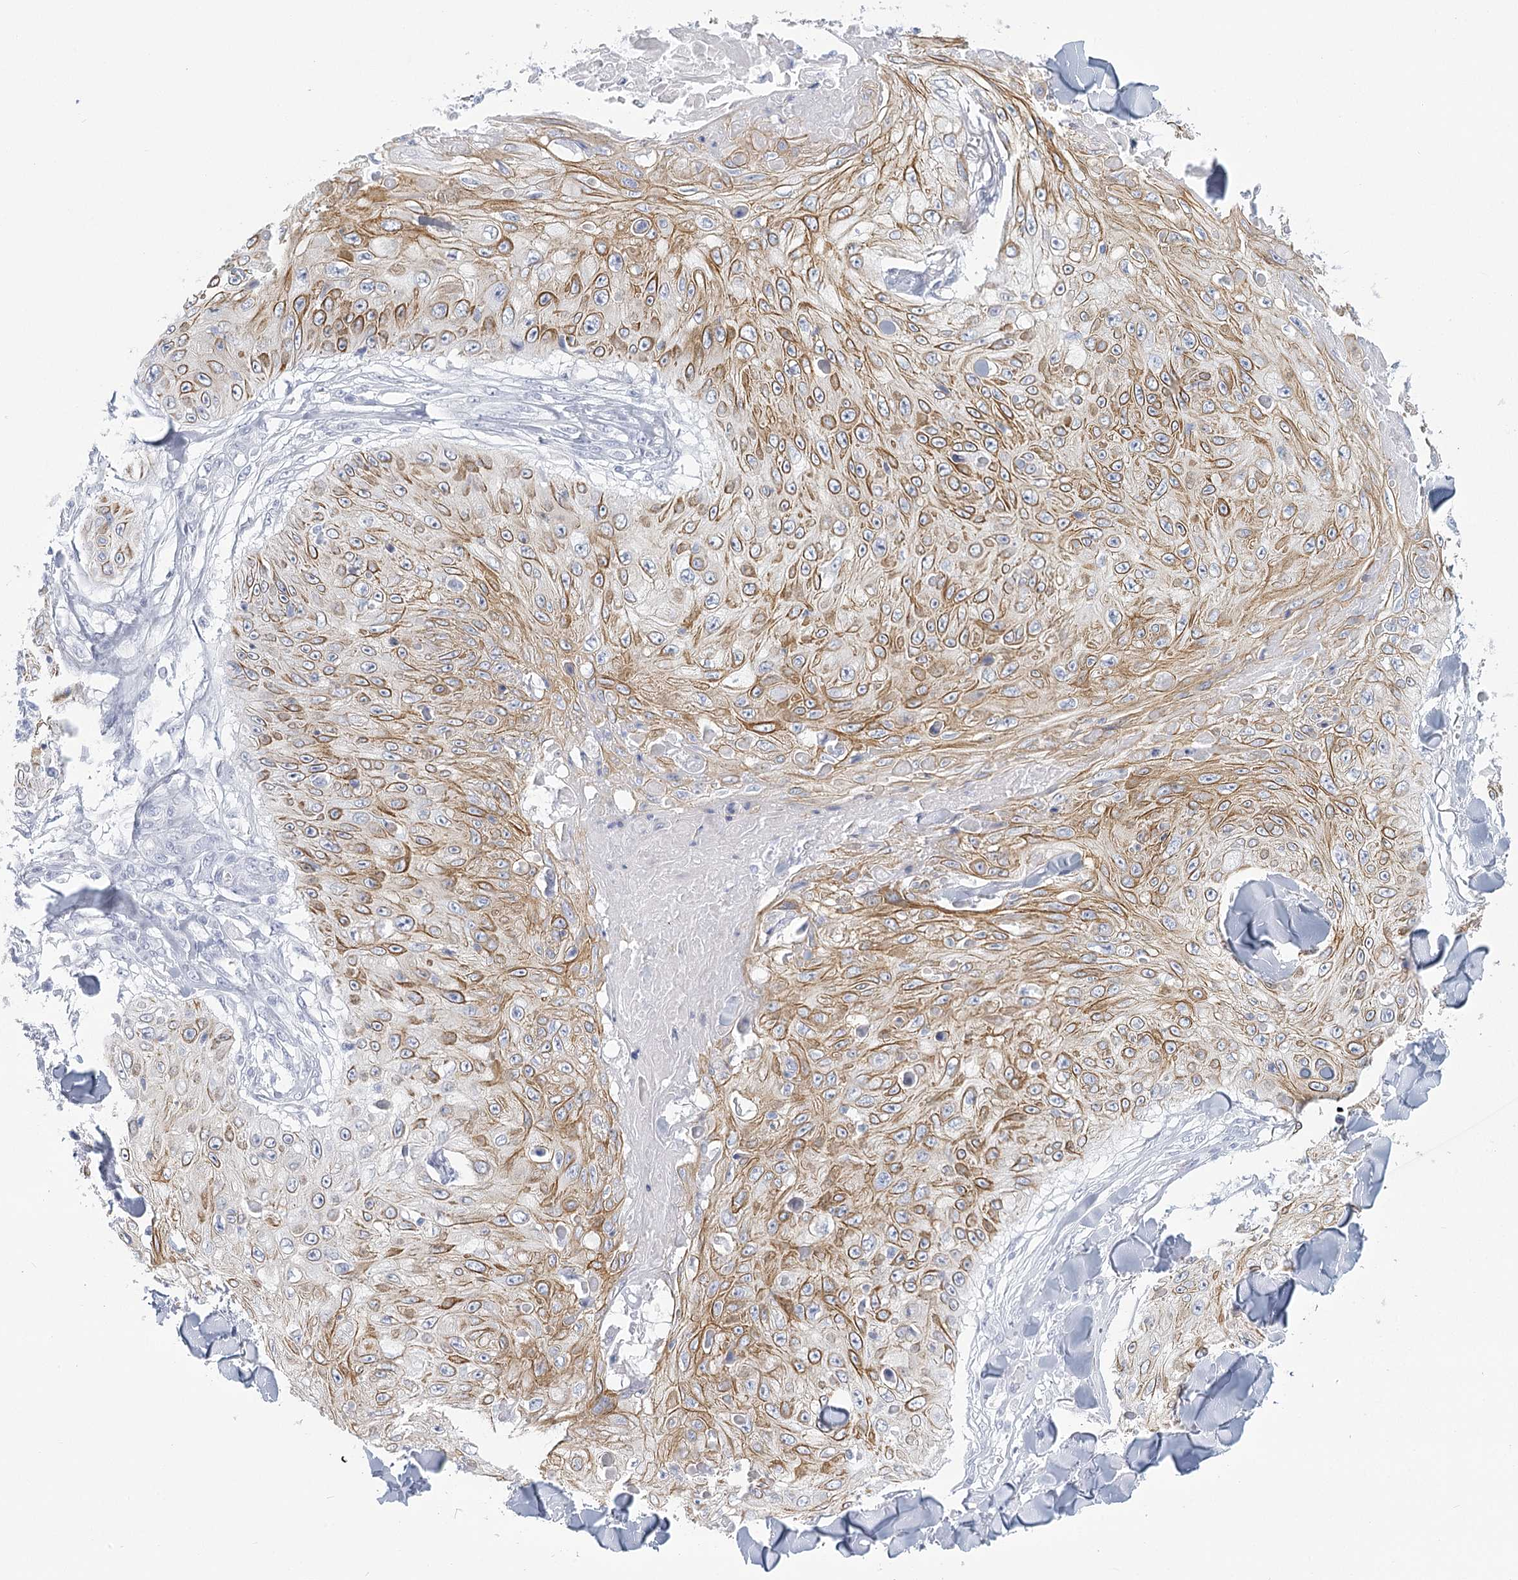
{"staining": {"intensity": "moderate", "quantity": ">75%", "location": "cytoplasmic/membranous"}, "tissue": "skin cancer", "cell_type": "Tumor cells", "image_type": "cancer", "snomed": [{"axis": "morphology", "description": "Squamous cell carcinoma, NOS"}, {"axis": "topography", "description": "Skin"}], "caption": "DAB (3,3'-diaminobenzidine) immunohistochemical staining of human skin squamous cell carcinoma demonstrates moderate cytoplasmic/membranous protein expression in about >75% of tumor cells.", "gene": "WNT8B", "patient": {"sex": "male", "age": 86}}